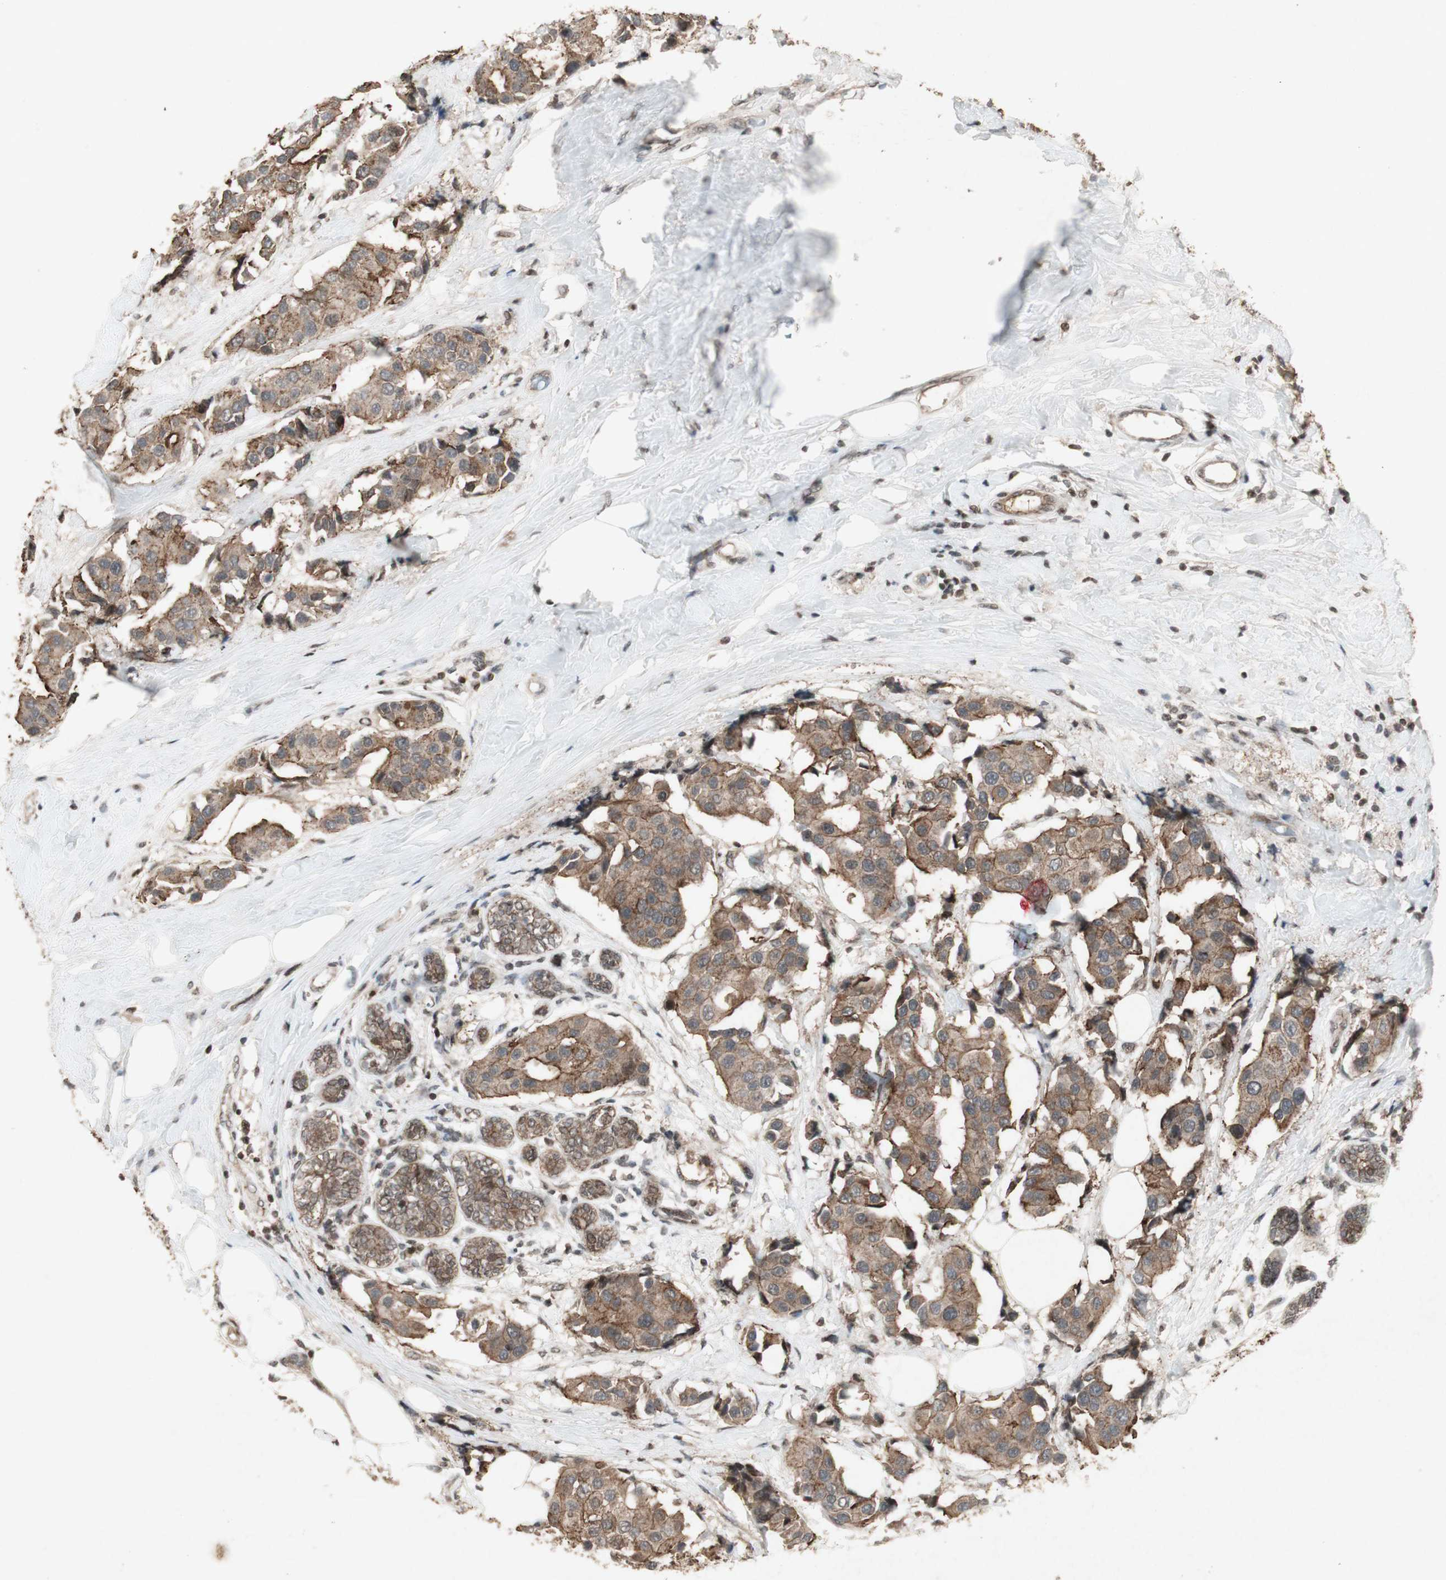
{"staining": {"intensity": "moderate", "quantity": ">75%", "location": "cytoplasmic/membranous"}, "tissue": "breast cancer", "cell_type": "Tumor cells", "image_type": "cancer", "snomed": [{"axis": "morphology", "description": "Normal tissue, NOS"}, {"axis": "morphology", "description": "Duct carcinoma"}, {"axis": "topography", "description": "Breast"}], "caption": "Approximately >75% of tumor cells in human breast invasive ductal carcinoma show moderate cytoplasmic/membranous protein positivity as visualized by brown immunohistochemical staining.", "gene": "PLXNA1", "patient": {"sex": "female", "age": 39}}